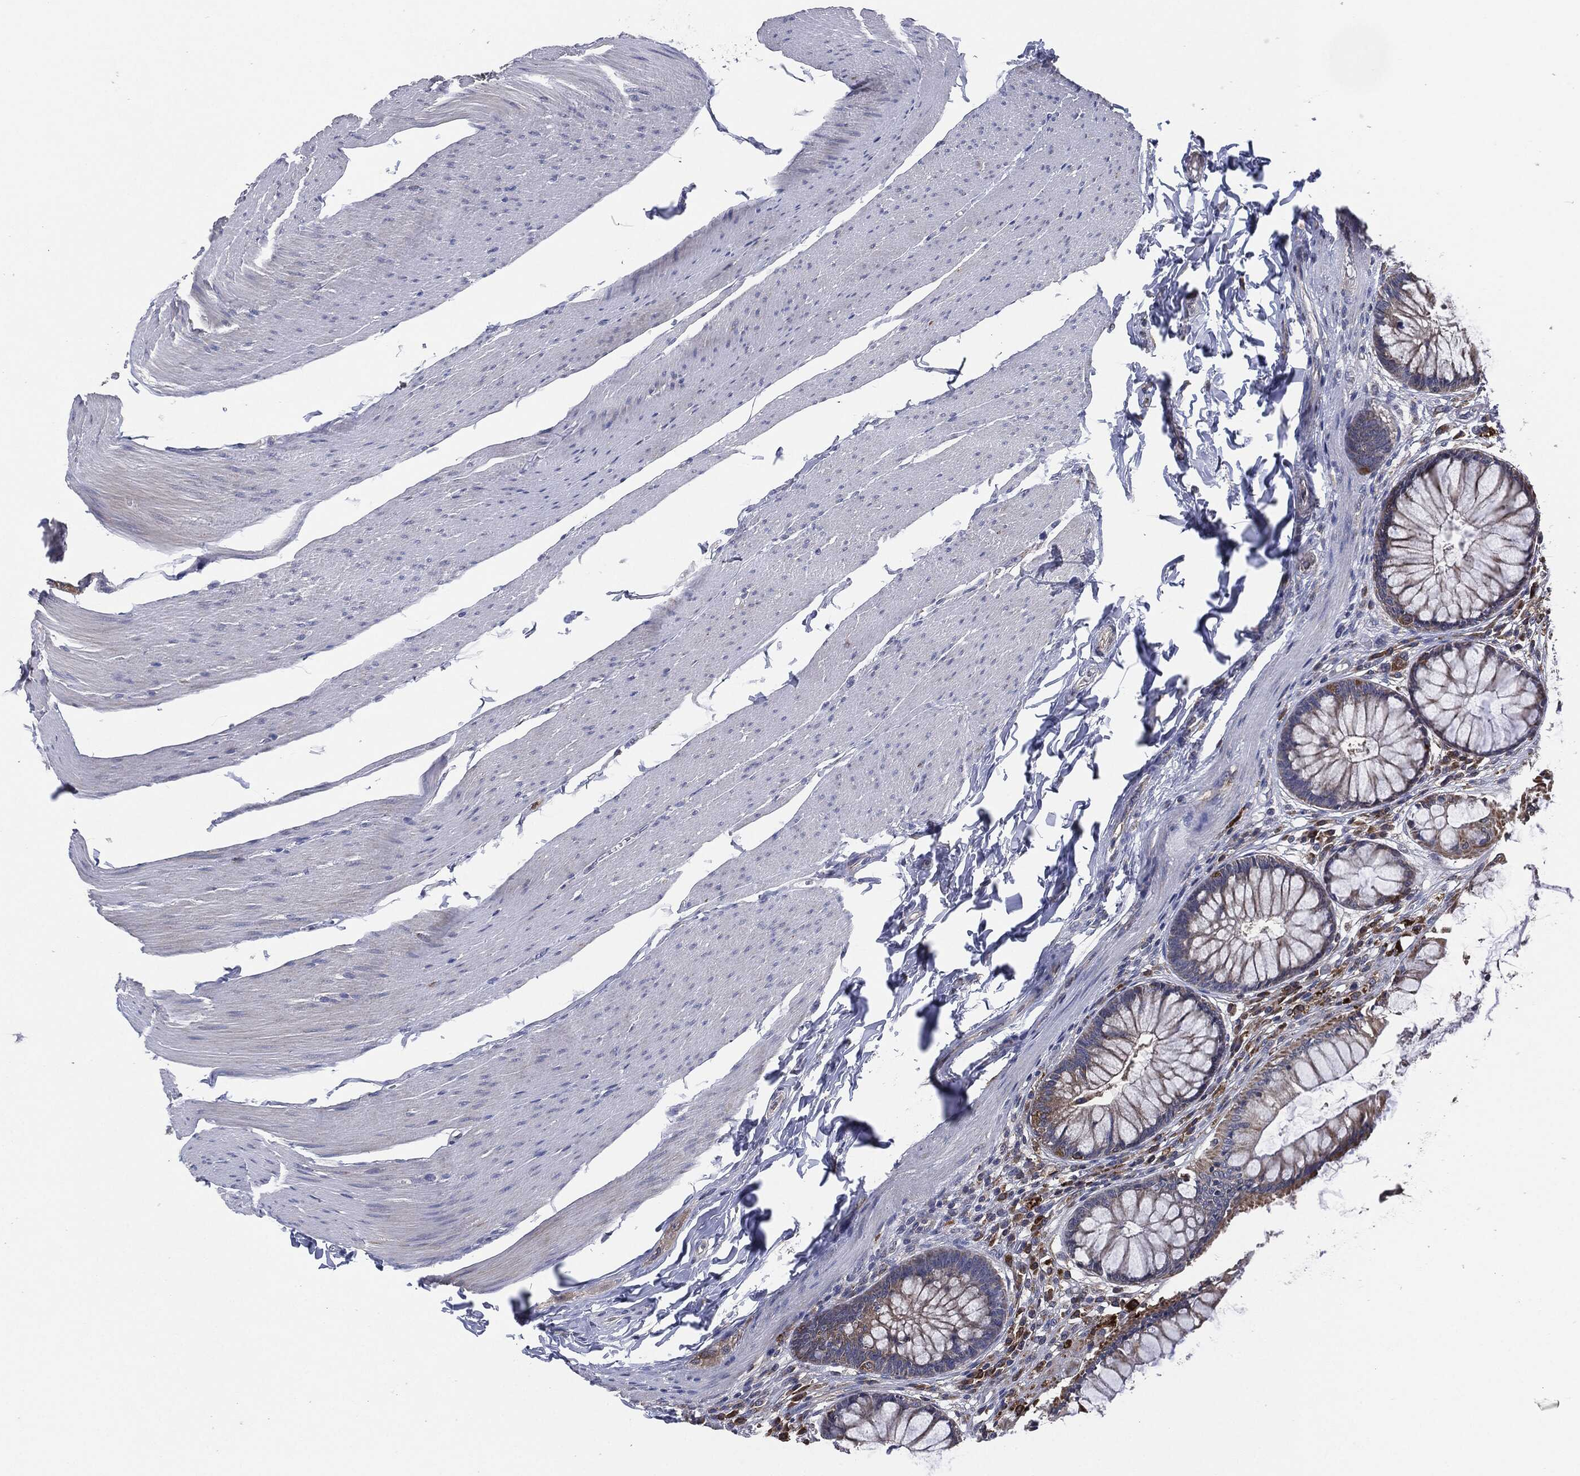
{"staining": {"intensity": "moderate", "quantity": "25%-75%", "location": "cytoplasmic/membranous"}, "tissue": "rectum", "cell_type": "Glandular cells", "image_type": "normal", "snomed": [{"axis": "morphology", "description": "Normal tissue, NOS"}, {"axis": "topography", "description": "Rectum"}], "caption": "The photomicrograph displays a brown stain indicating the presence of a protein in the cytoplasmic/membranous of glandular cells in rectum. (IHC, brightfield microscopy, high magnification).", "gene": "TMEM11", "patient": {"sex": "female", "age": 58}}